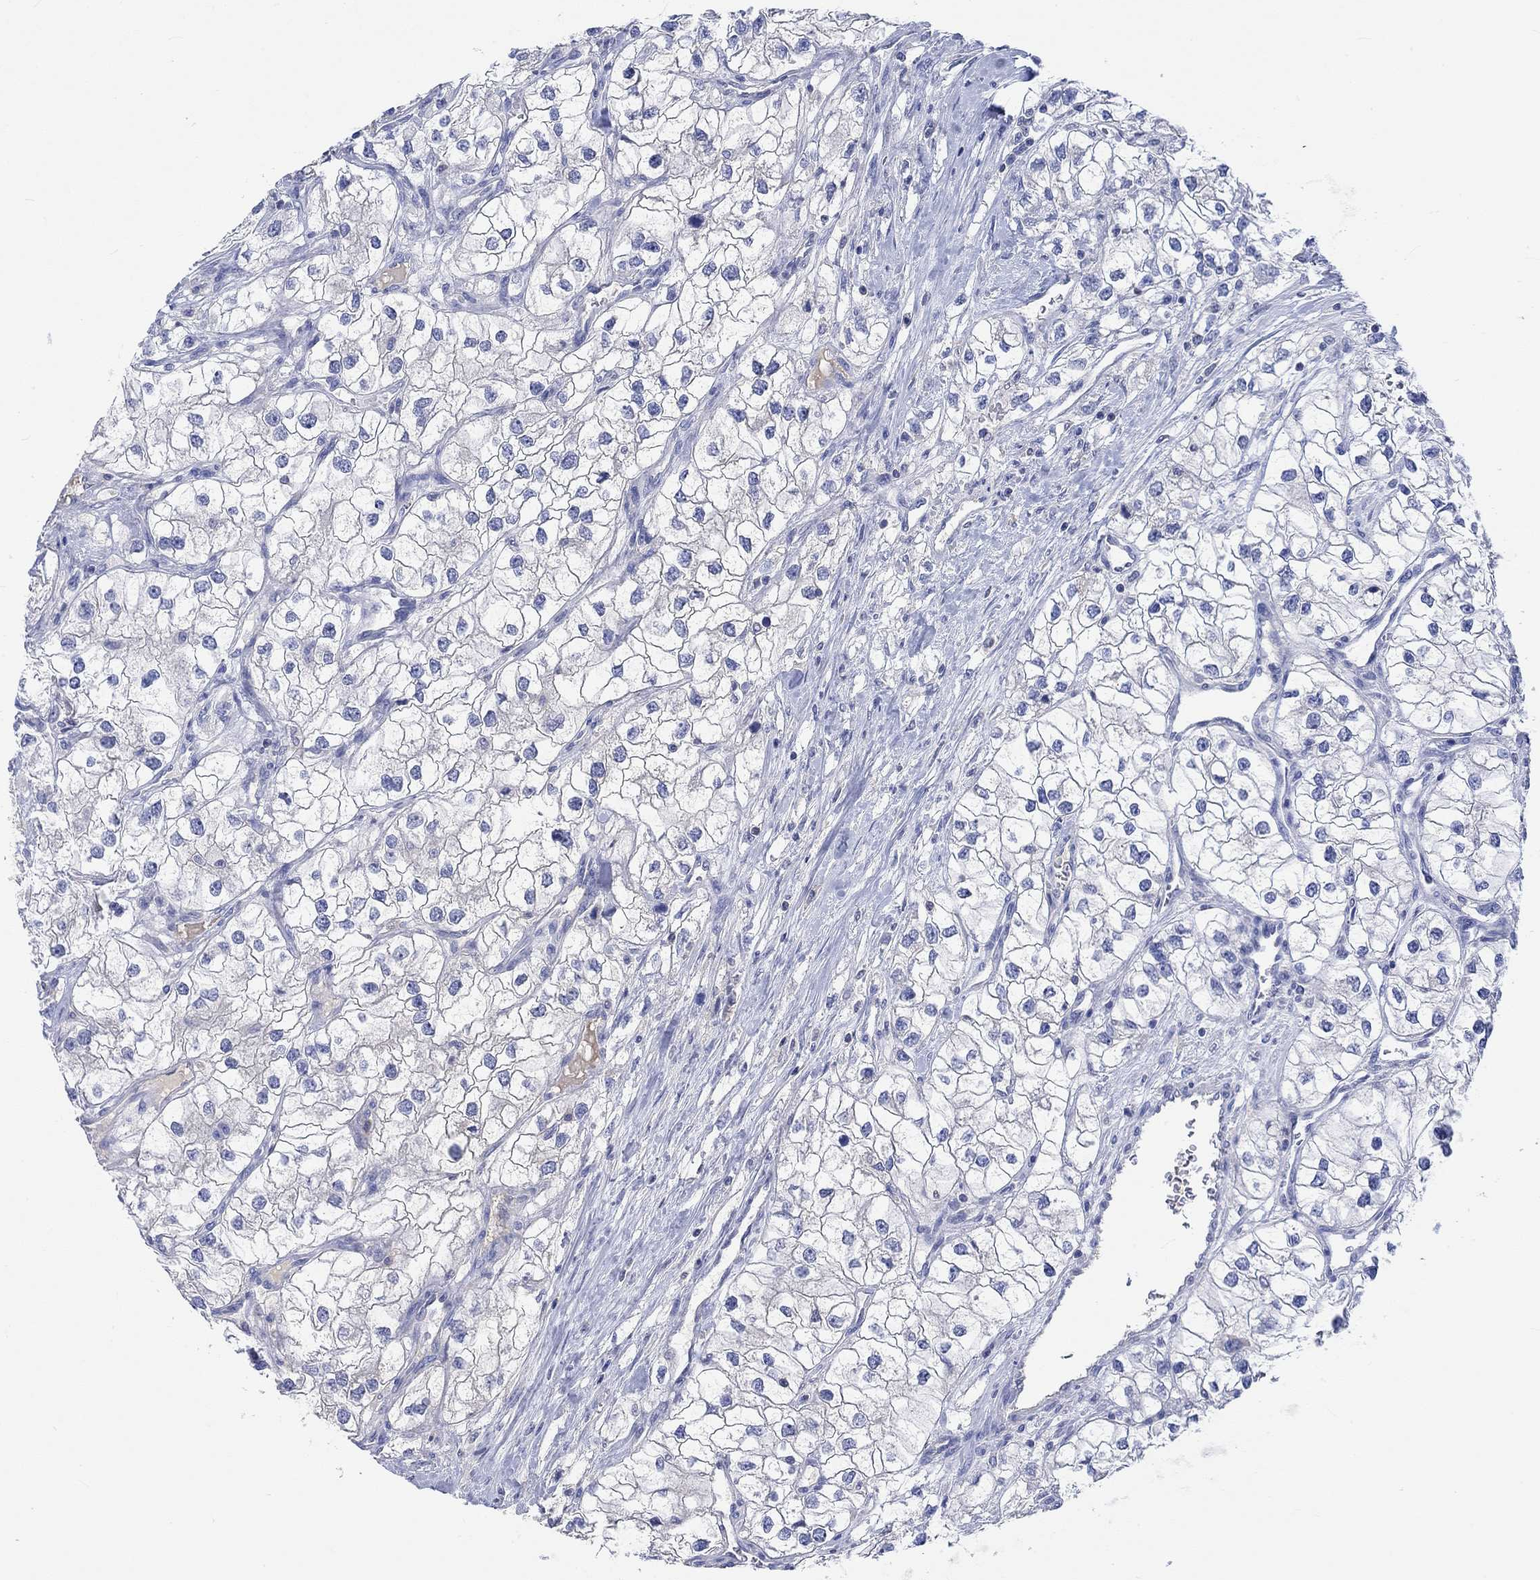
{"staining": {"intensity": "negative", "quantity": "none", "location": "none"}, "tissue": "renal cancer", "cell_type": "Tumor cells", "image_type": "cancer", "snomed": [{"axis": "morphology", "description": "Adenocarcinoma, NOS"}, {"axis": "topography", "description": "Kidney"}], "caption": "Renal cancer stained for a protein using immunohistochemistry demonstrates no positivity tumor cells.", "gene": "GCM1", "patient": {"sex": "male", "age": 59}}